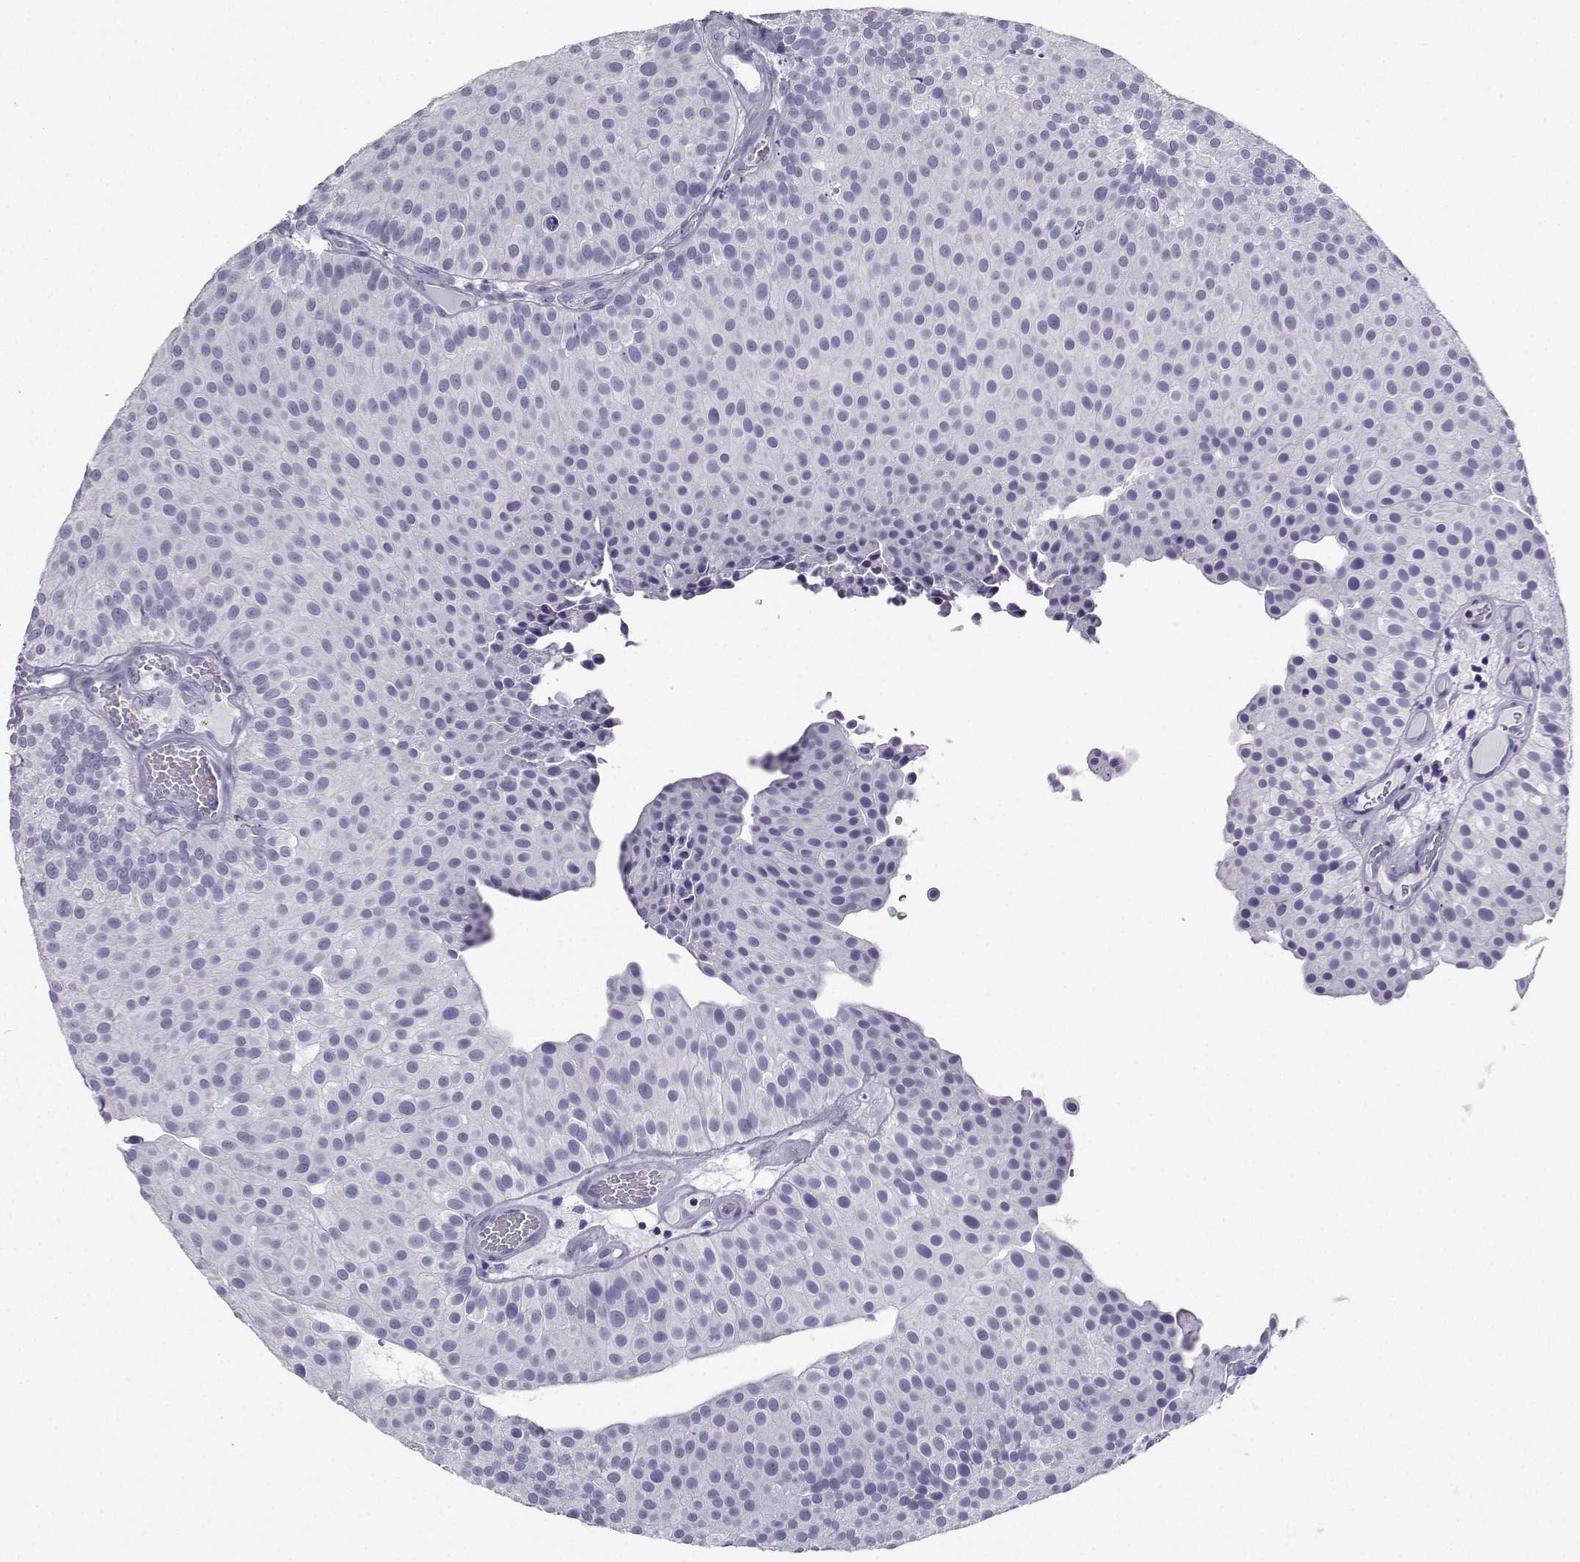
{"staining": {"intensity": "negative", "quantity": "none", "location": "none"}, "tissue": "urothelial cancer", "cell_type": "Tumor cells", "image_type": "cancer", "snomed": [{"axis": "morphology", "description": "Urothelial carcinoma, Low grade"}, {"axis": "topography", "description": "Urinary bladder"}], "caption": "This is an immunohistochemistry (IHC) micrograph of urothelial cancer. There is no staining in tumor cells.", "gene": "NEFL", "patient": {"sex": "female", "age": 87}}